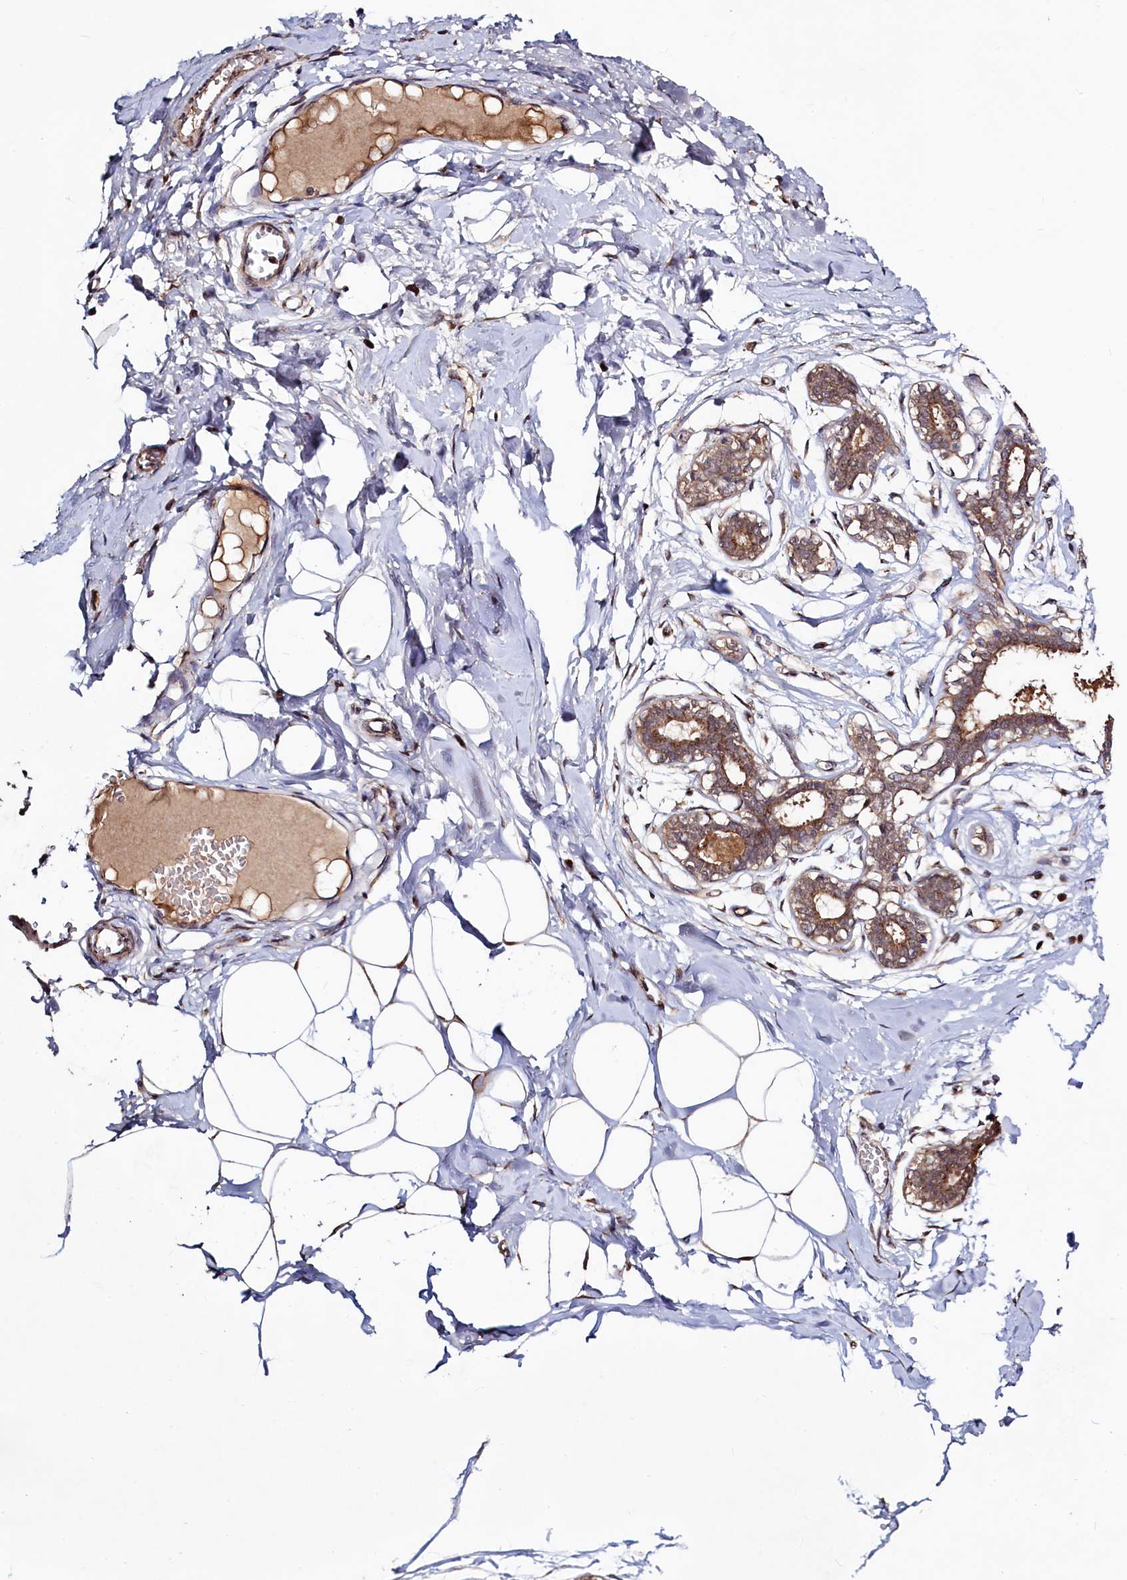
{"staining": {"intensity": "moderate", "quantity": ">75%", "location": "cytoplasmic/membranous,nuclear"}, "tissue": "breast", "cell_type": "Adipocytes", "image_type": "normal", "snomed": [{"axis": "morphology", "description": "Normal tissue, NOS"}, {"axis": "topography", "description": "Breast"}], "caption": "Immunohistochemical staining of unremarkable human breast exhibits moderate cytoplasmic/membranous,nuclear protein staining in approximately >75% of adipocytes.", "gene": "SEC24C", "patient": {"sex": "female", "age": 27}}